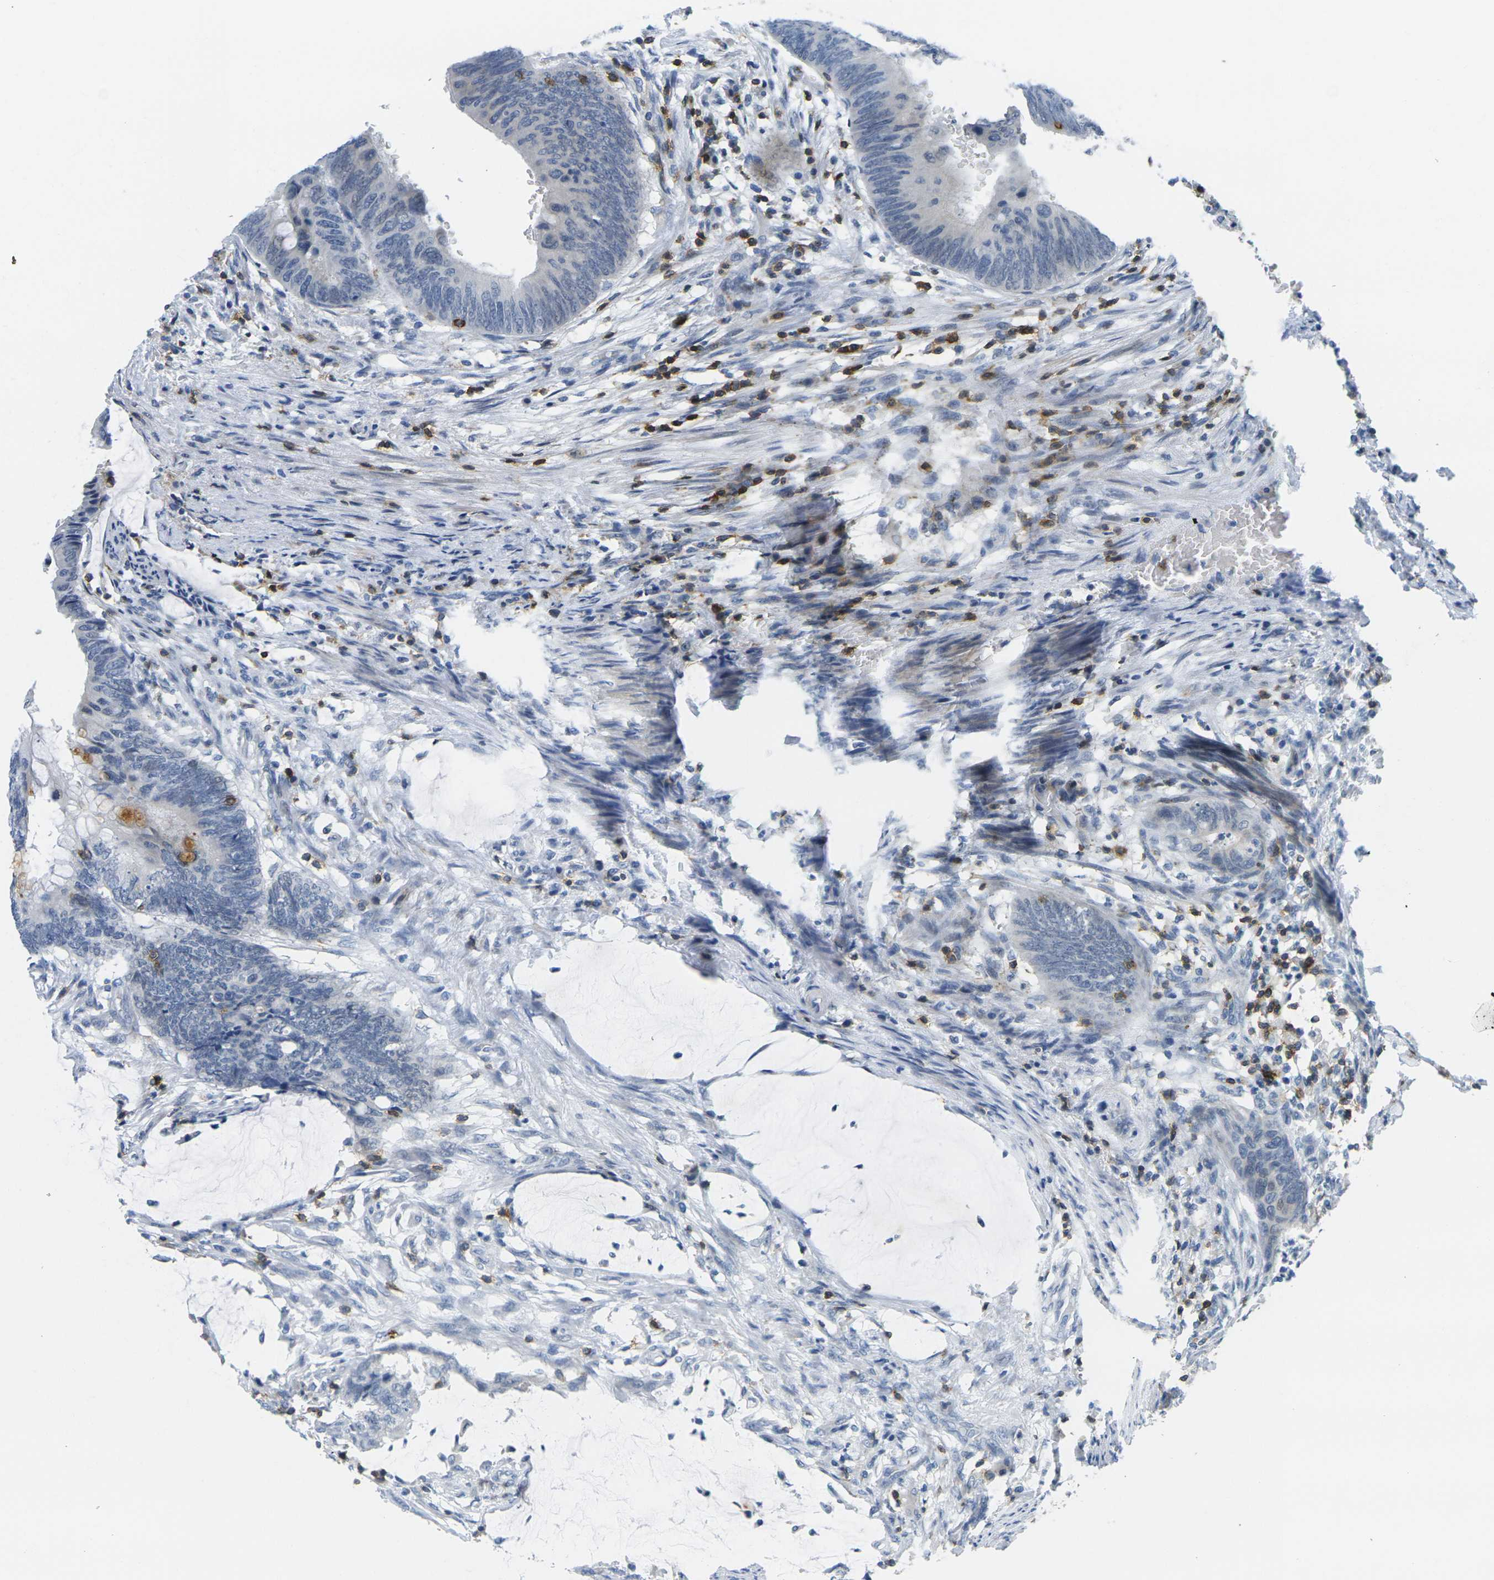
{"staining": {"intensity": "negative", "quantity": "none", "location": "none"}, "tissue": "colorectal cancer", "cell_type": "Tumor cells", "image_type": "cancer", "snomed": [{"axis": "morphology", "description": "Normal tissue, NOS"}, {"axis": "morphology", "description": "Adenocarcinoma, NOS"}, {"axis": "topography", "description": "Rectum"}, {"axis": "topography", "description": "Peripheral nerve tissue"}], "caption": "The micrograph shows no significant expression in tumor cells of colorectal cancer.", "gene": "CD3D", "patient": {"sex": "male", "age": 92}}